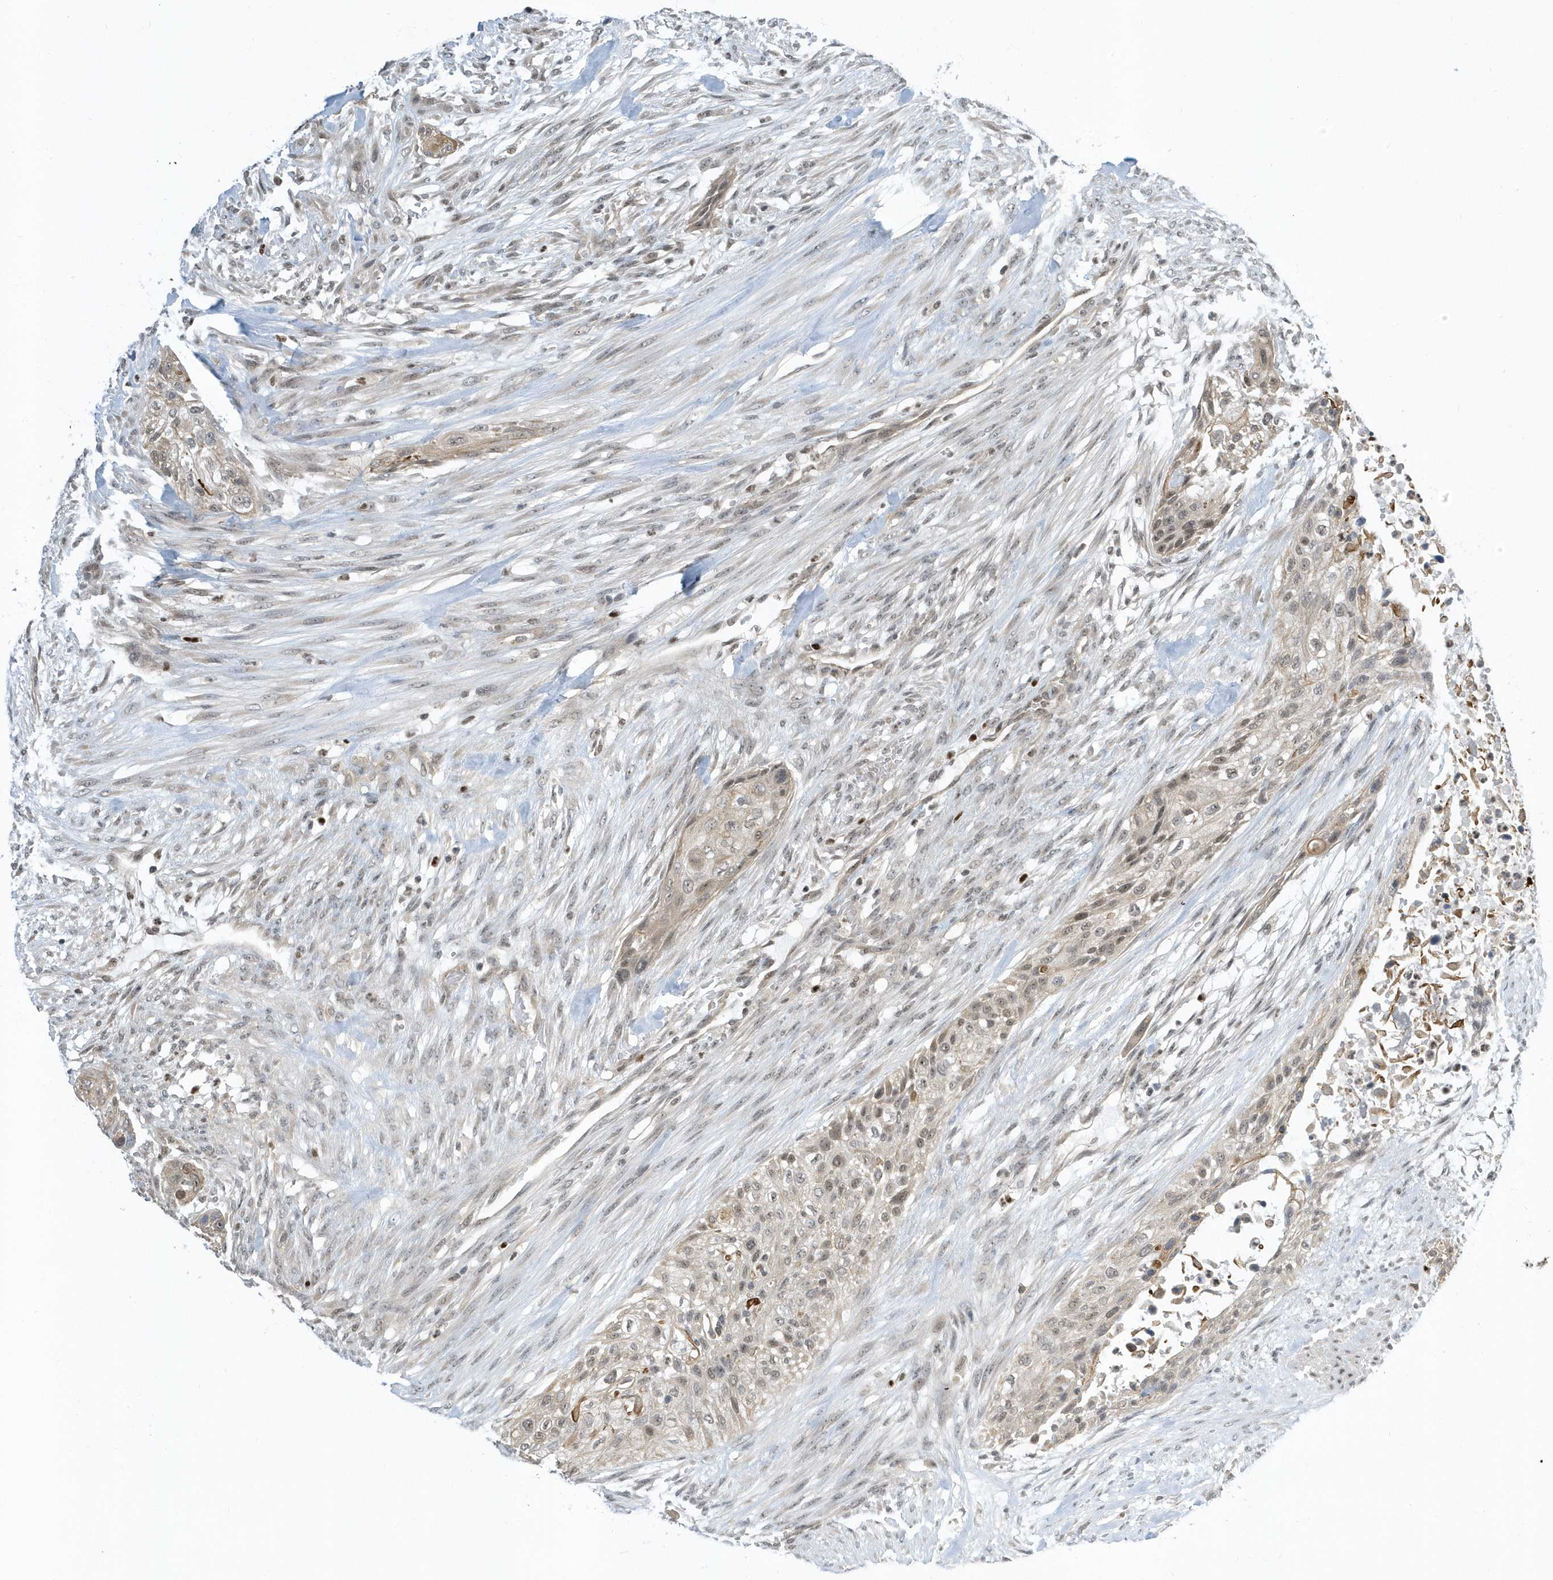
{"staining": {"intensity": "weak", "quantity": "25%-75%", "location": "nuclear"}, "tissue": "urothelial cancer", "cell_type": "Tumor cells", "image_type": "cancer", "snomed": [{"axis": "morphology", "description": "Urothelial carcinoma, High grade"}, {"axis": "topography", "description": "Urinary bladder"}], "caption": "Immunohistochemical staining of human urothelial cancer demonstrates low levels of weak nuclear protein positivity in approximately 25%-75% of tumor cells. The protein of interest is stained brown, and the nuclei are stained in blue (DAB (3,3'-diaminobenzidine) IHC with brightfield microscopy, high magnification).", "gene": "ZNF740", "patient": {"sex": "male", "age": 35}}